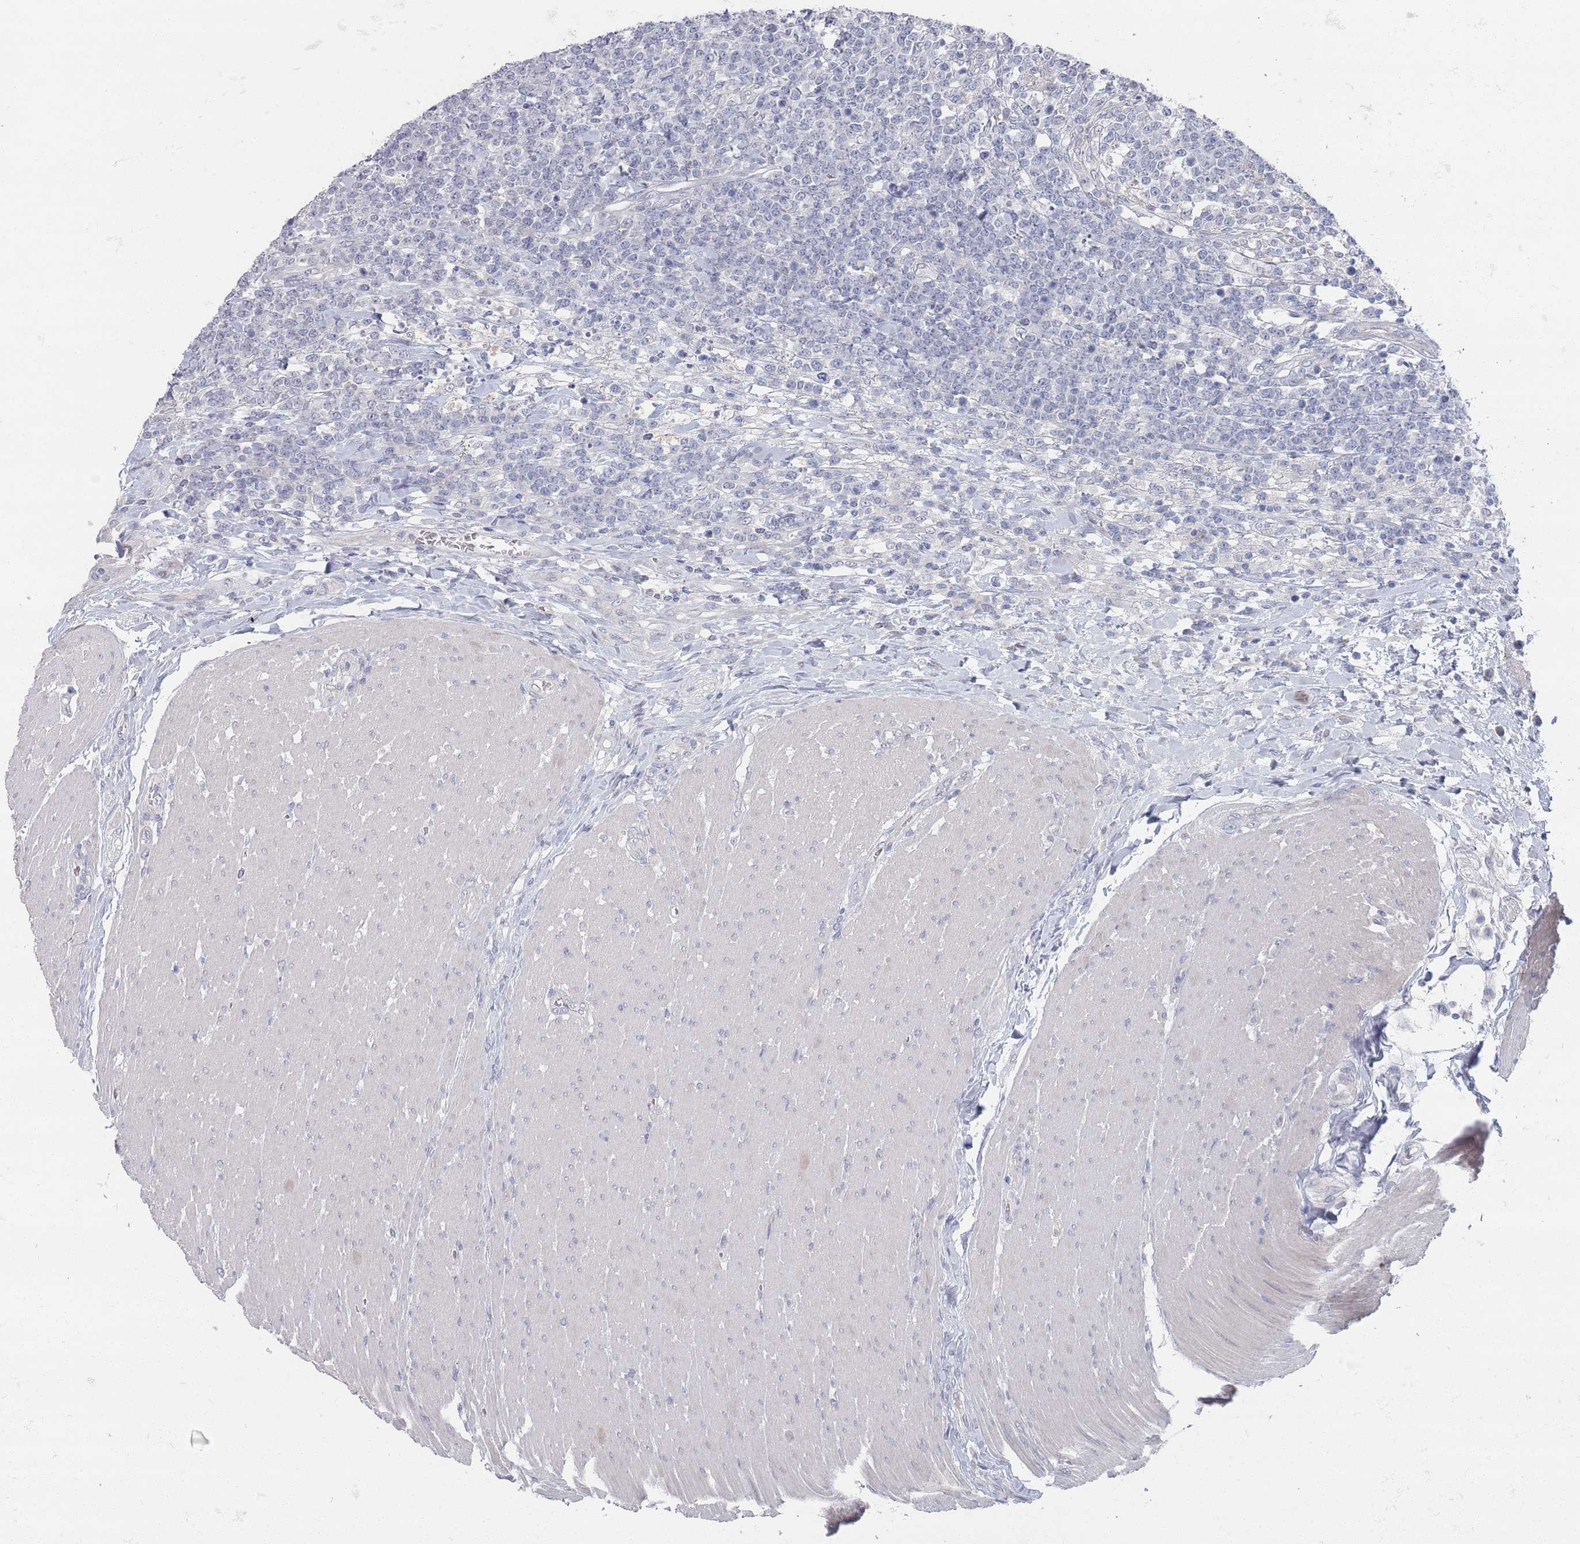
{"staining": {"intensity": "negative", "quantity": "none", "location": "none"}, "tissue": "lymphoma", "cell_type": "Tumor cells", "image_type": "cancer", "snomed": [{"axis": "morphology", "description": "Malignant lymphoma, non-Hodgkin's type, High grade"}, {"axis": "topography", "description": "Small intestine"}], "caption": "Image shows no significant protein positivity in tumor cells of lymphoma.", "gene": "PROM2", "patient": {"sex": "male", "age": 8}}